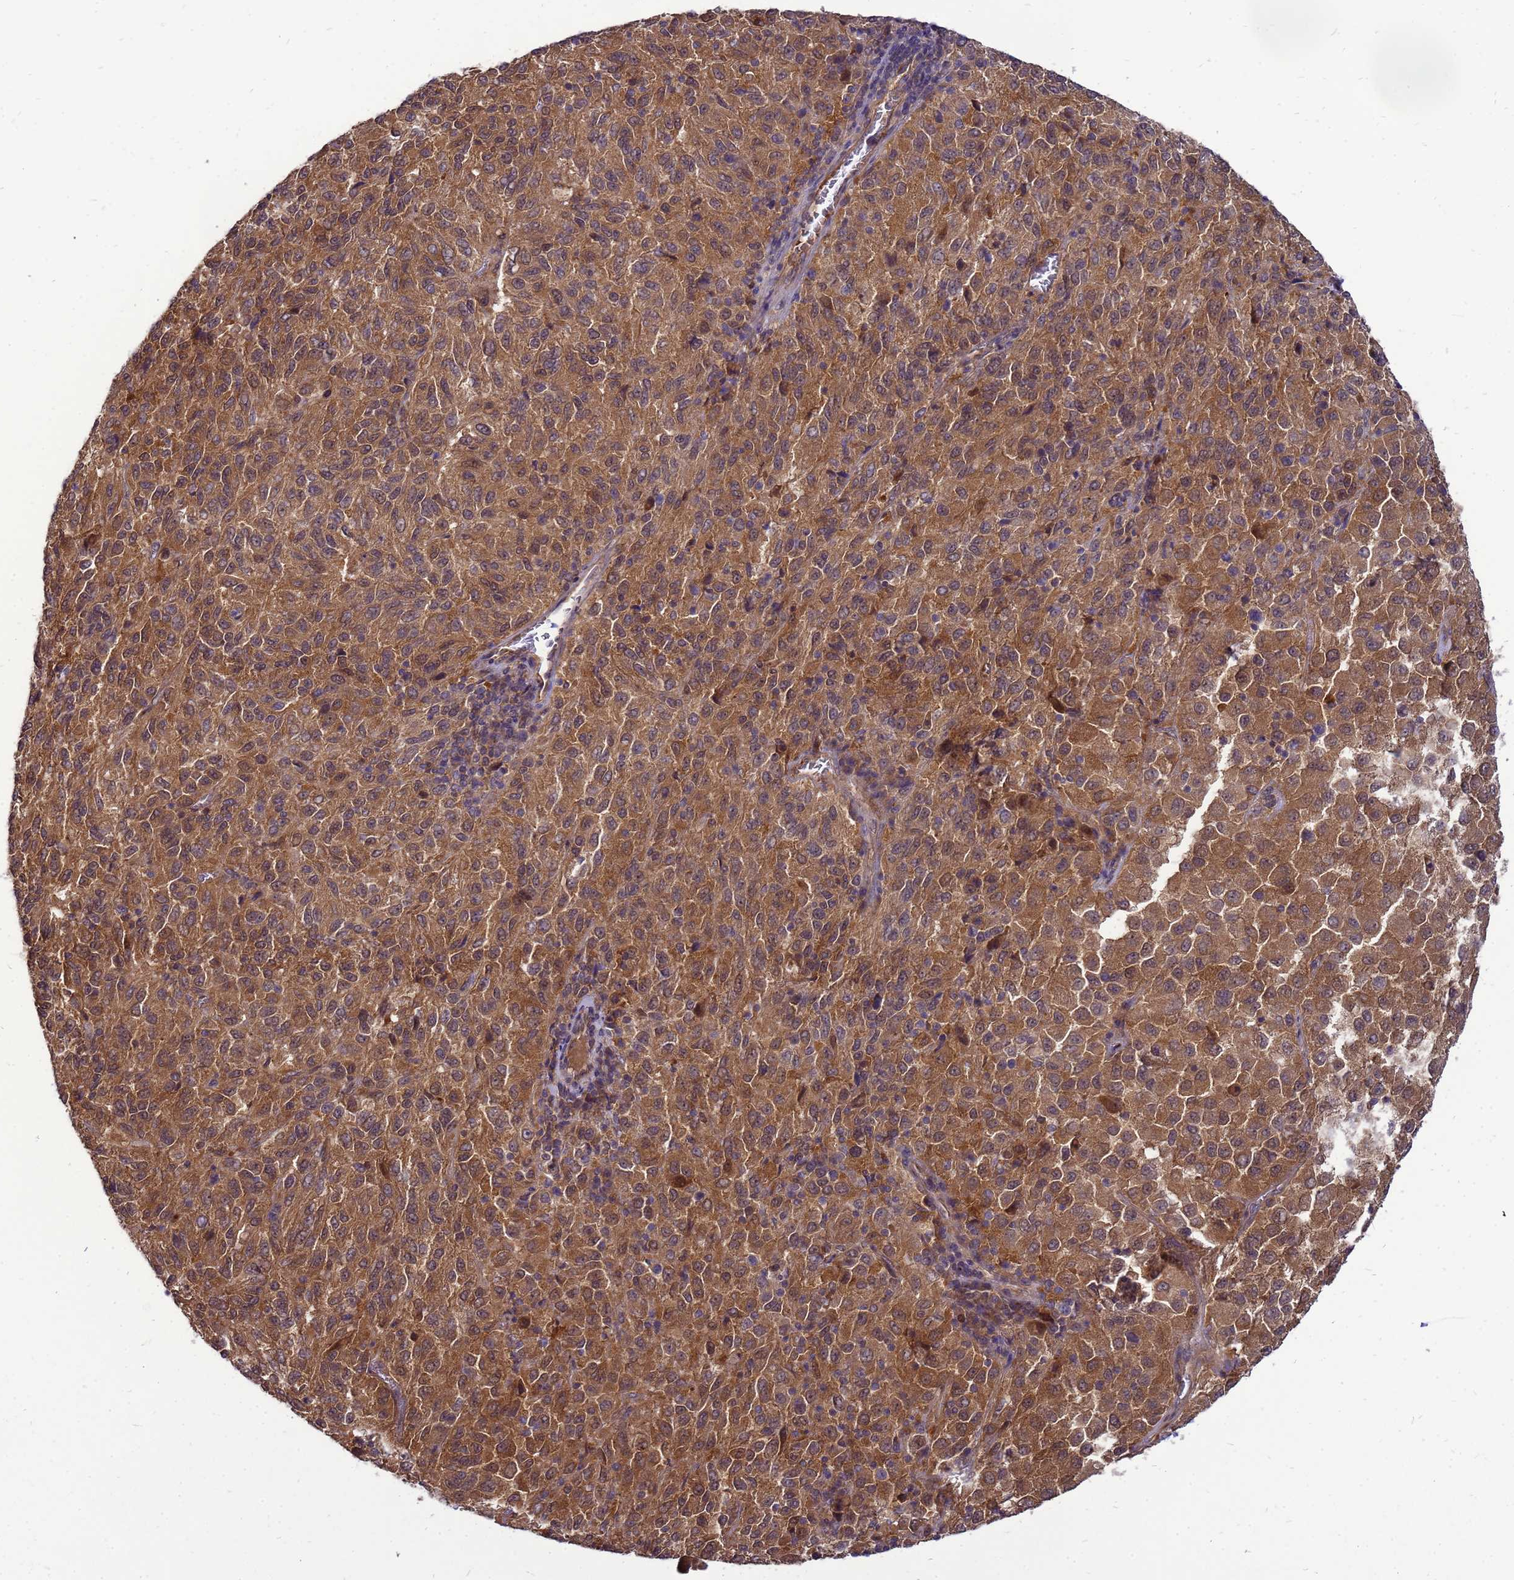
{"staining": {"intensity": "moderate", "quantity": ">75%", "location": "cytoplasmic/membranous"}, "tissue": "melanoma", "cell_type": "Tumor cells", "image_type": "cancer", "snomed": [{"axis": "morphology", "description": "Malignant melanoma, Metastatic site"}, {"axis": "topography", "description": "Lung"}], "caption": "Melanoma tissue exhibits moderate cytoplasmic/membranous expression in about >75% of tumor cells, visualized by immunohistochemistry.", "gene": "ENOPH1", "patient": {"sex": "male", "age": 64}}